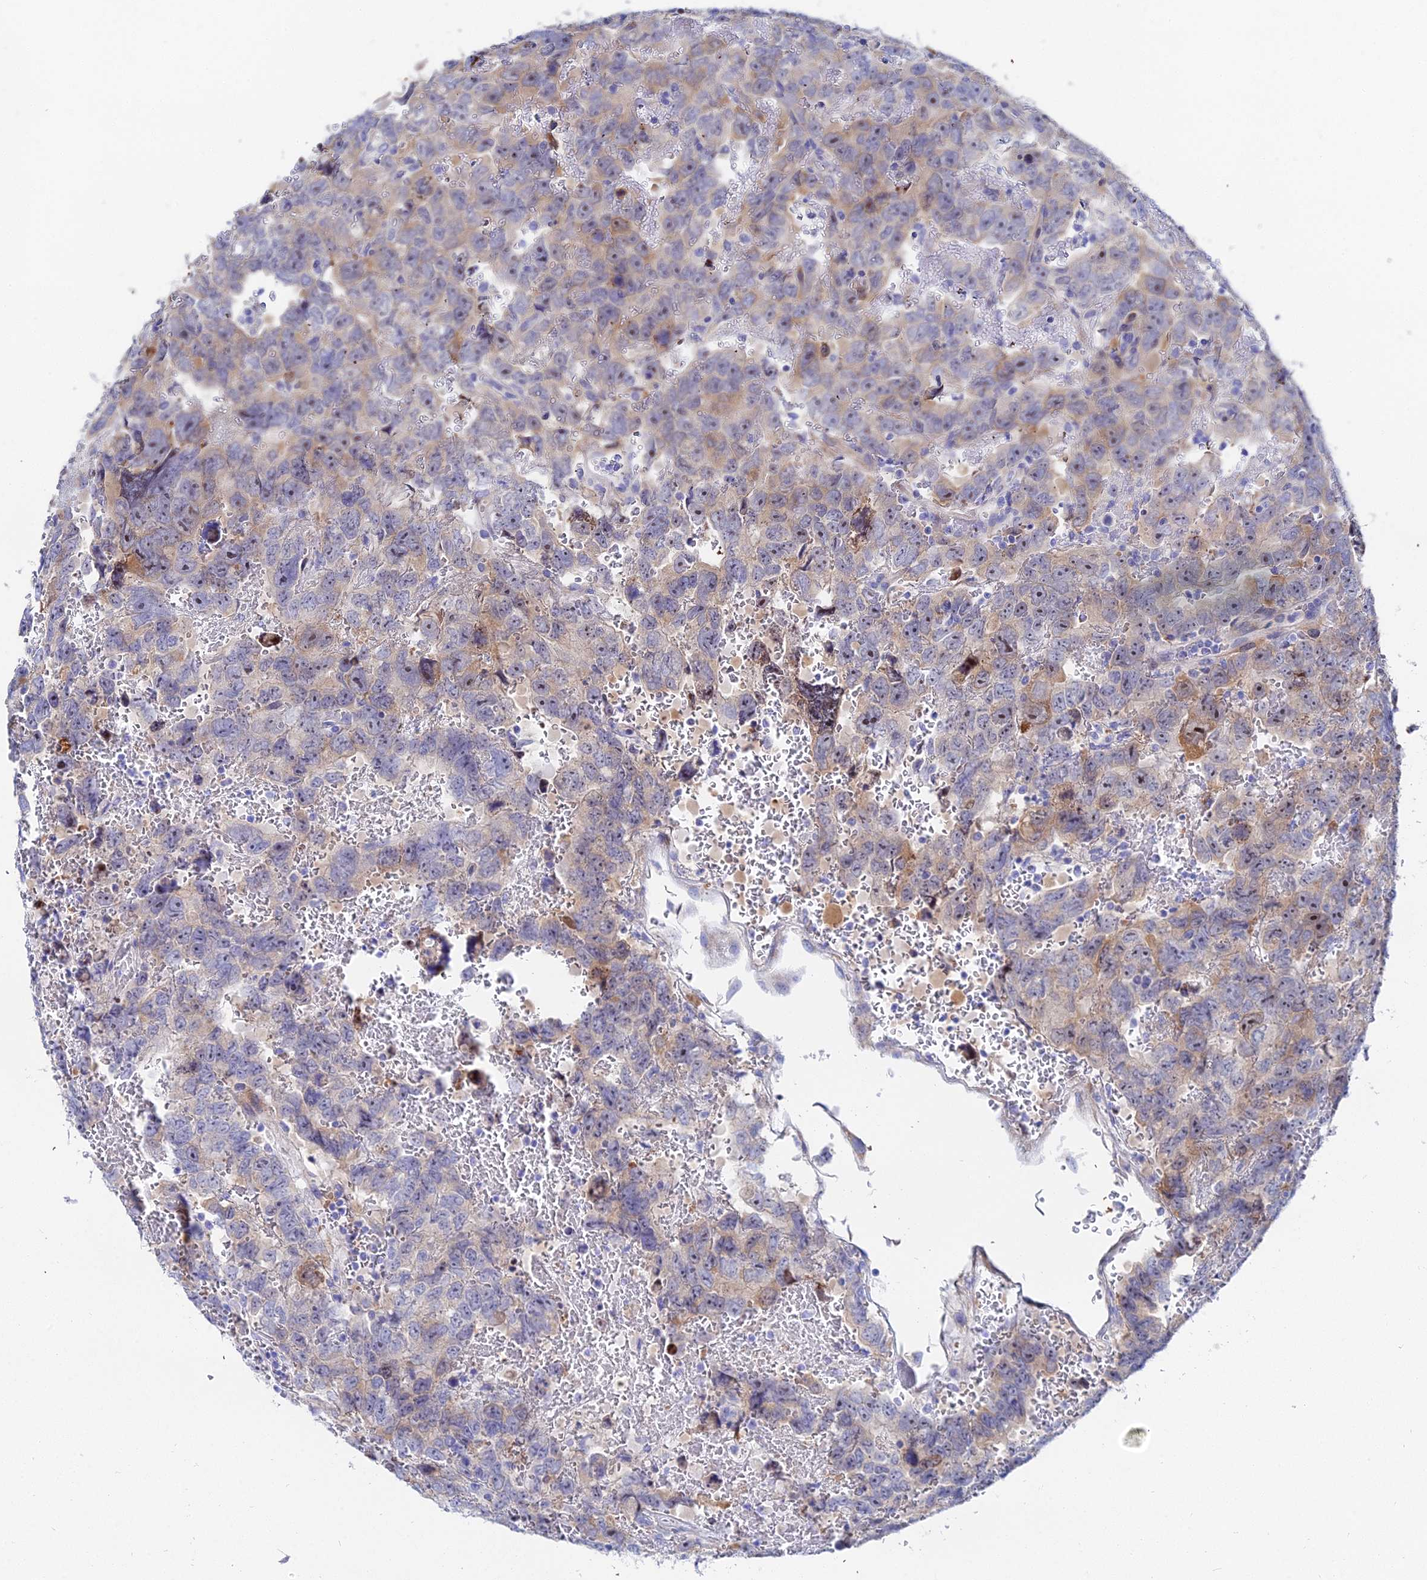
{"staining": {"intensity": "moderate", "quantity": "<25%", "location": "cytoplasmic/membranous"}, "tissue": "testis cancer", "cell_type": "Tumor cells", "image_type": "cancer", "snomed": [{"axis": "morphology", "description": "Carcinoma, Embryonal, NOS"}, {"axis": "topography", "description": "Testis"}], "caption": "Brown immunohistochemical staining in human testis cancer (embryonal carcinoma) displays moderate cytoplasmic/membranous expression in approximately <25% of tumor cells.", "gene": "PTTG1", "patient": {"sex": "male", "age": 45}}